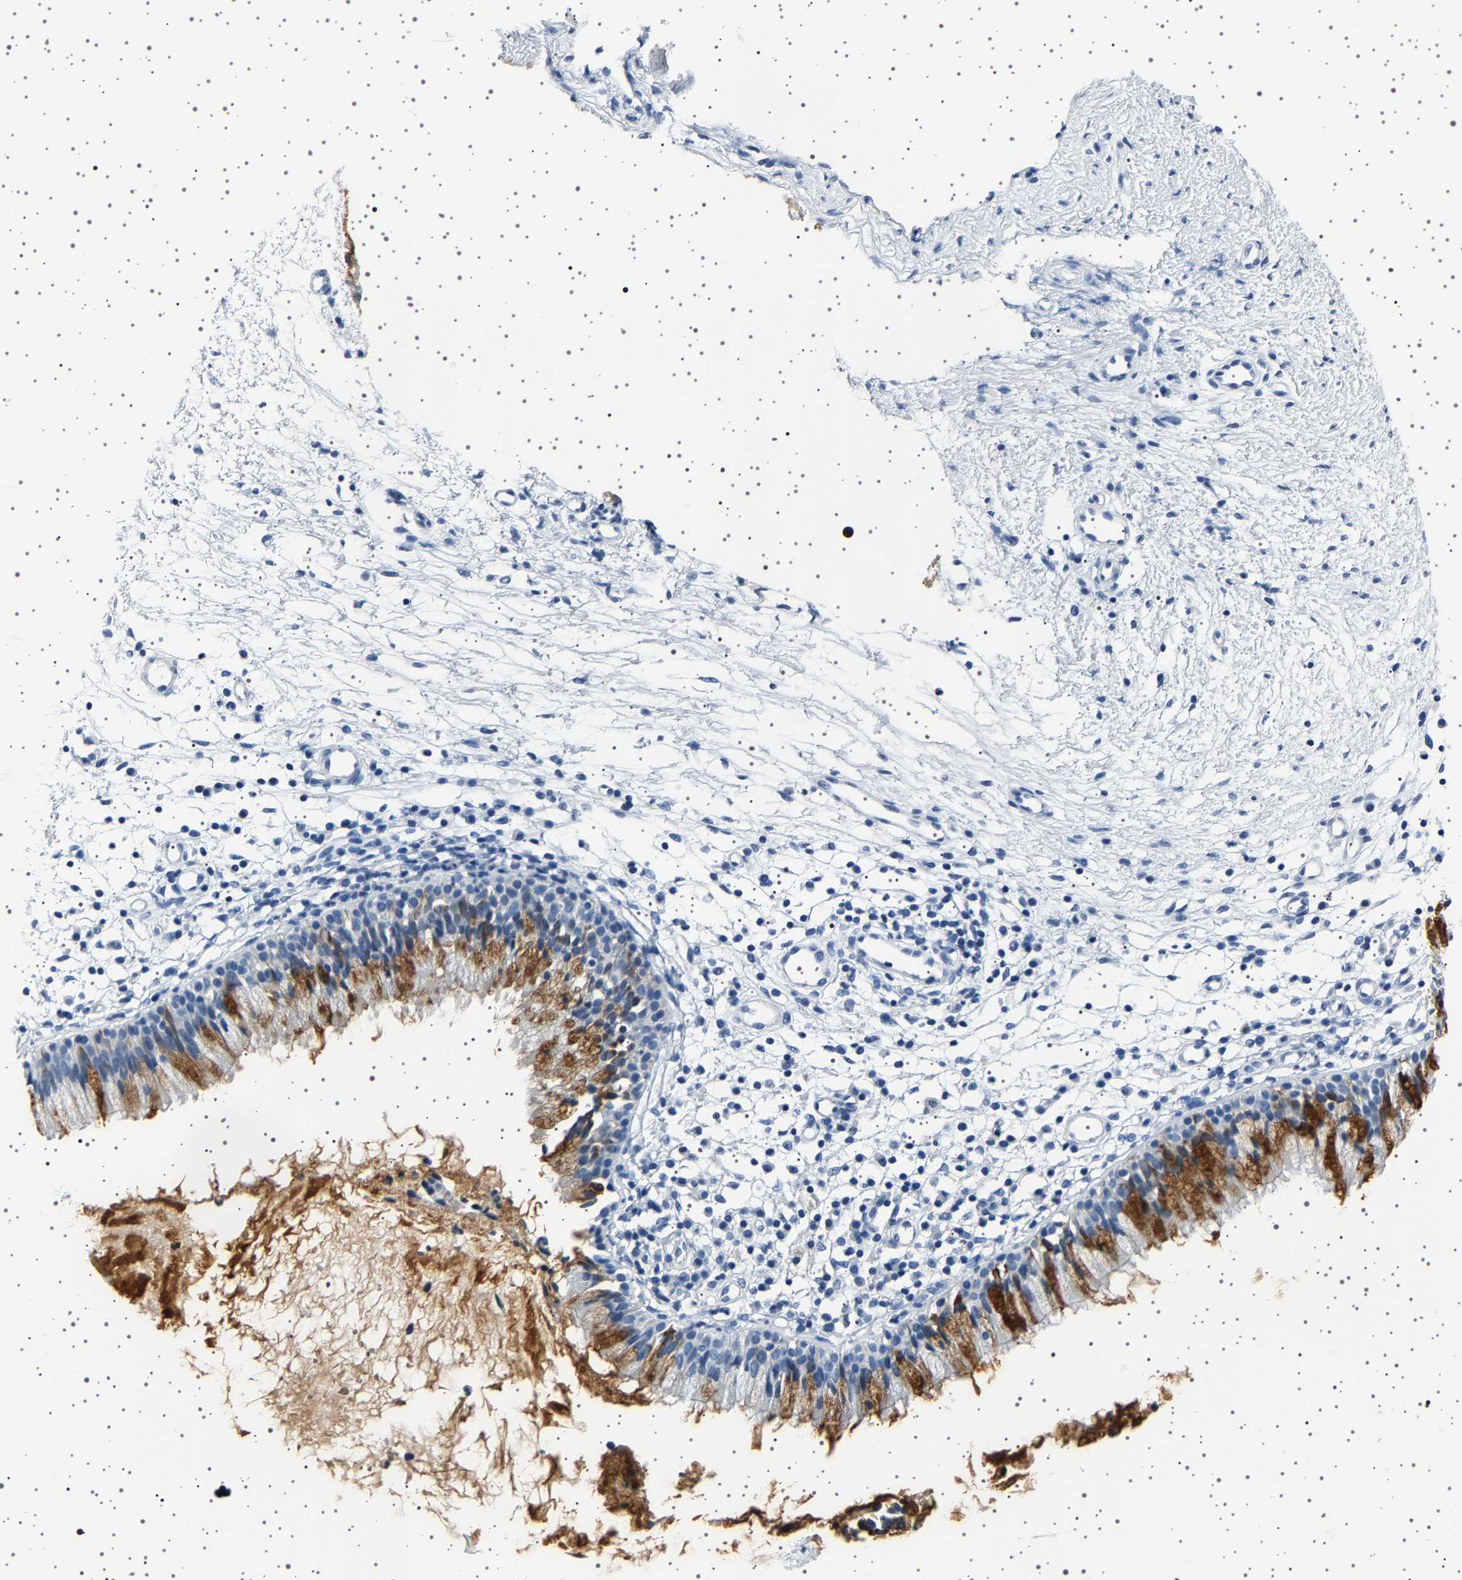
{"staining": {"intensity": "strong", "quantity": "25%-75%", "location": "cytoplasmic/membranous"}, "tissue": "nasopharynx", "cell_type": "Respiratory epithelial cells", "image_type": "normal", "snomed": [{"axis": "morphology", "description": "Normal tissue, NOS"}, {"axis": "topography", "description": "Nasopharynx"}], "caption": "Respiratory epithelial cells show strong cytoplasmic/membranous expression in approximately 25%-75% of cells in normal nasopharynx.", "gene": "TFF3", "patient": {"sex": "male", "age": 21}}